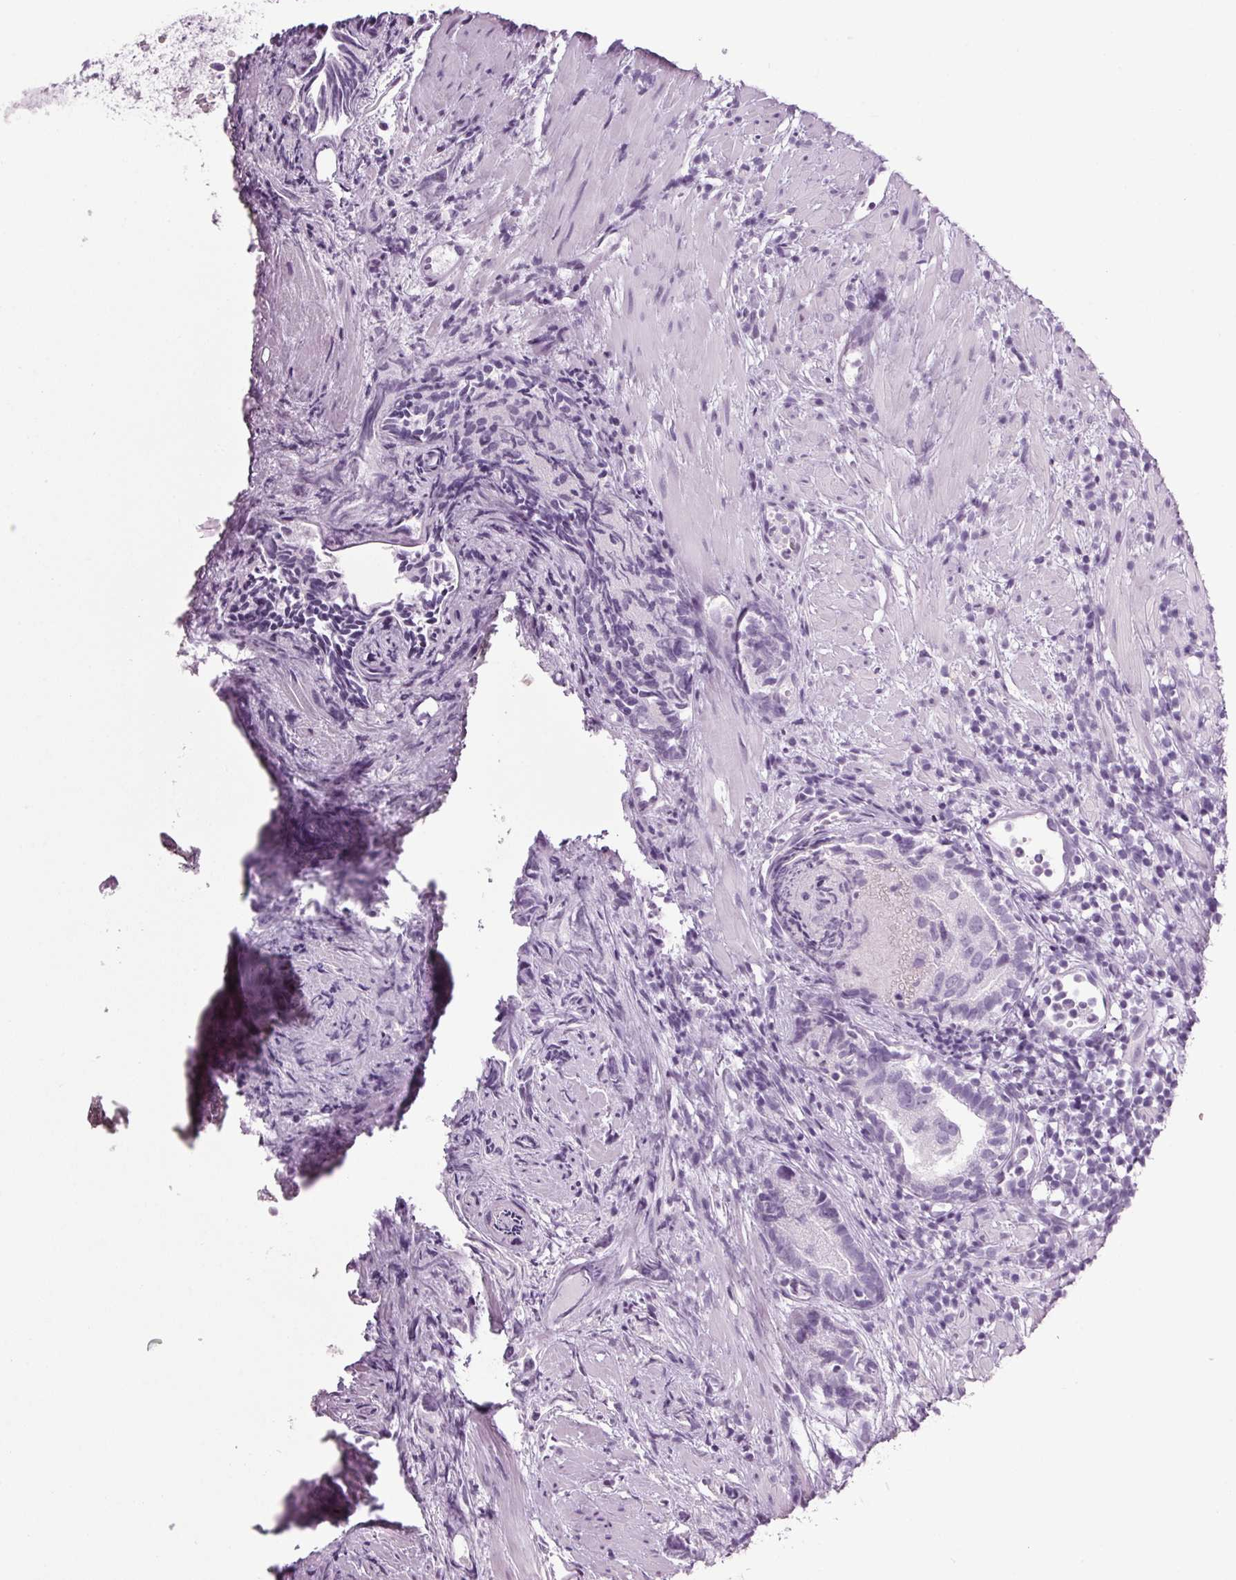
{"staining": {"intensity": "negative", "quantity": "none", "location": "none"}, "tissue": "prostate cancer", "cell_type": "Tumor cells", "image_type": "cancer", "snomed": [{"axis": "morphology", "description": "Adenocarcinoma, High grade"}, {"axis": "topography", "description": "Prostate"}], "caption": "IHC photomicrograph of prostate cancer stained for a protein (brown), which reveals no expression in tumor cells.", "gene": "PPP1R1A", "patient": {"sex": "male", "age": 58}}